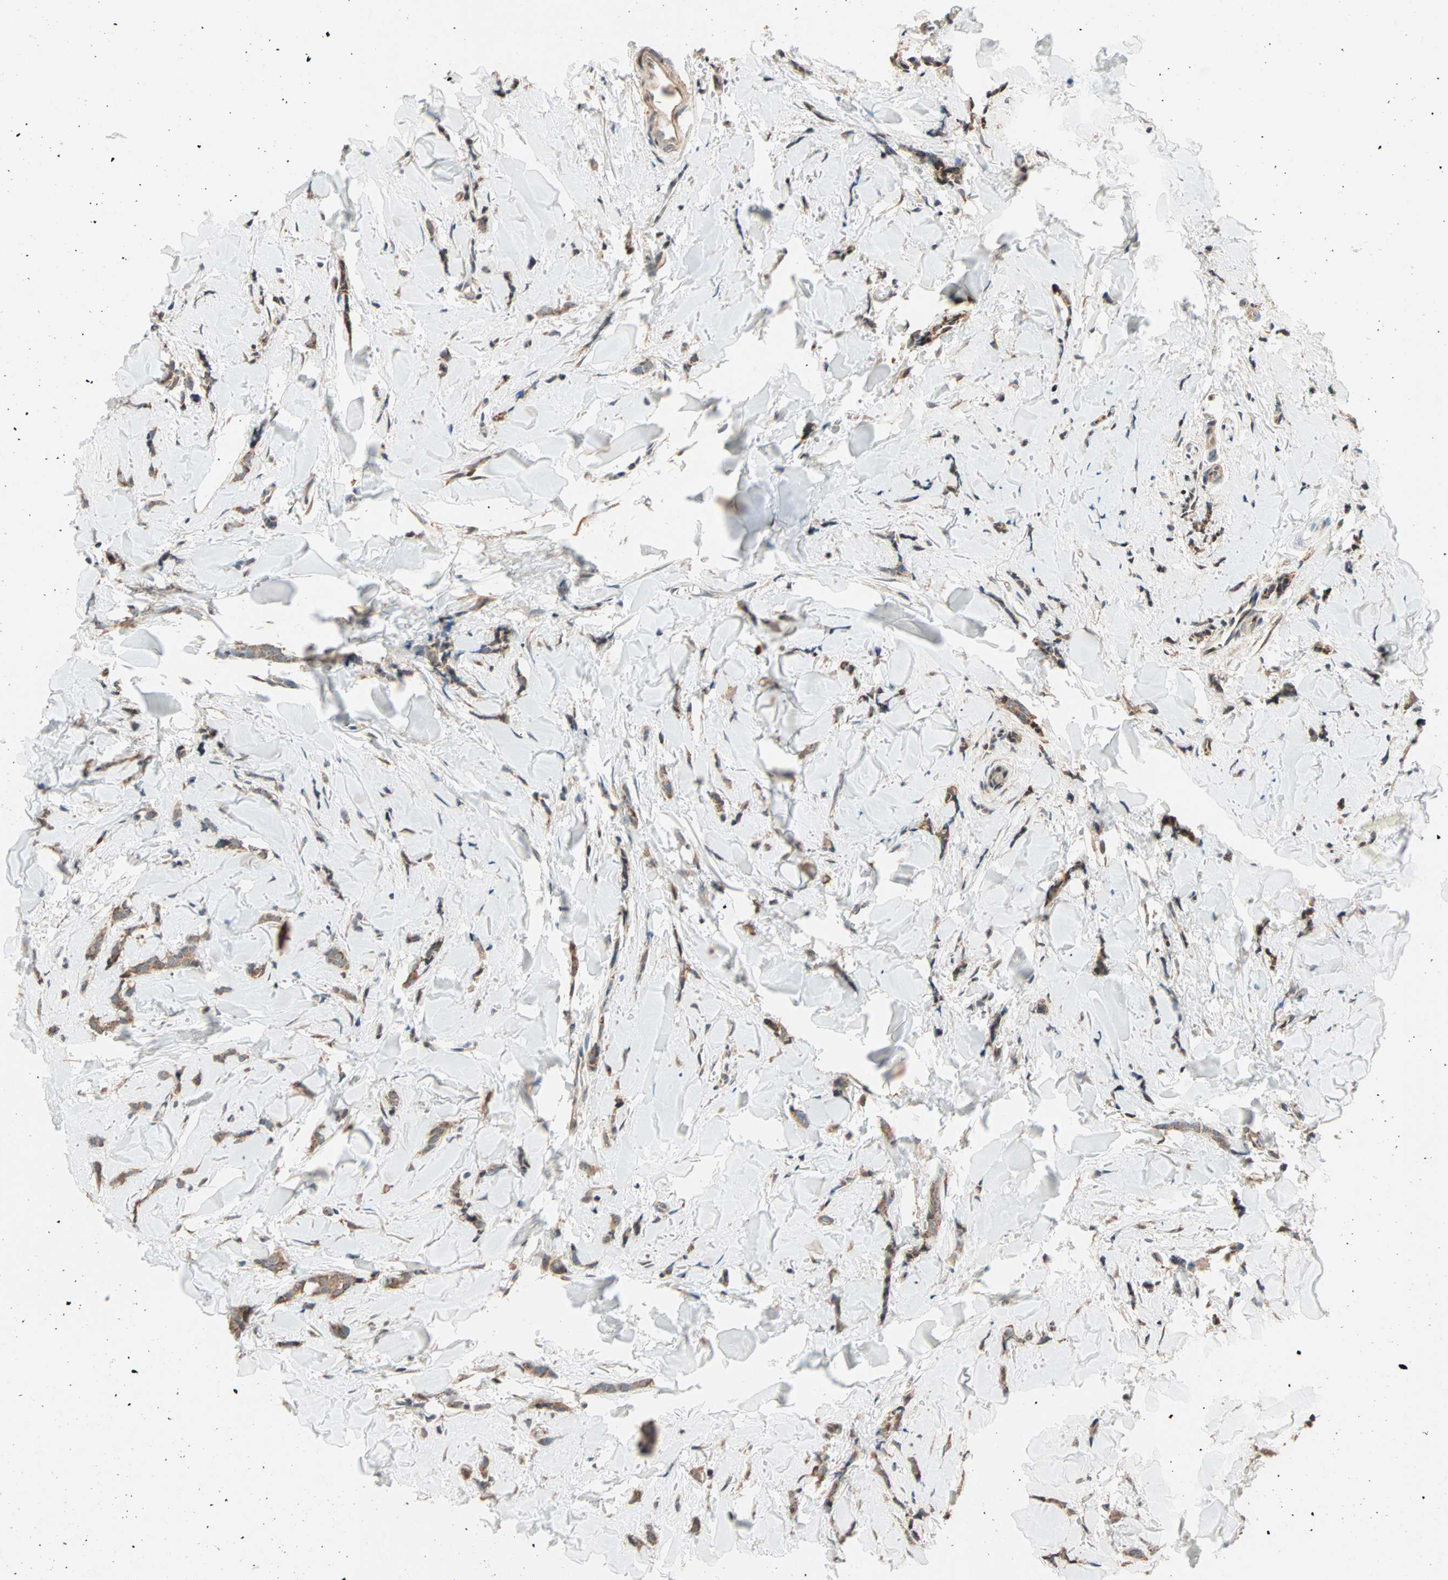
{"staining": {"intensity": "moderate", "quantity": ">75%", "location": "cytoplasmic/membranous"}, "tissue": "breast cancer", "cell_type": "Tumor cells", "image_type": "cancer", "snomed": [{"axis": "morphology", "description": "Lobular carcinoma"}, {"axis": "topography", "description": "Skin"}, {"axis": "topography", "description": "Breast"}], "caption": "Breast cancer stained with a protein marker exhibits moderate staining in tumor cells.", "gene": "HECW1", "patient": {"sex": "female", "age": 46}}